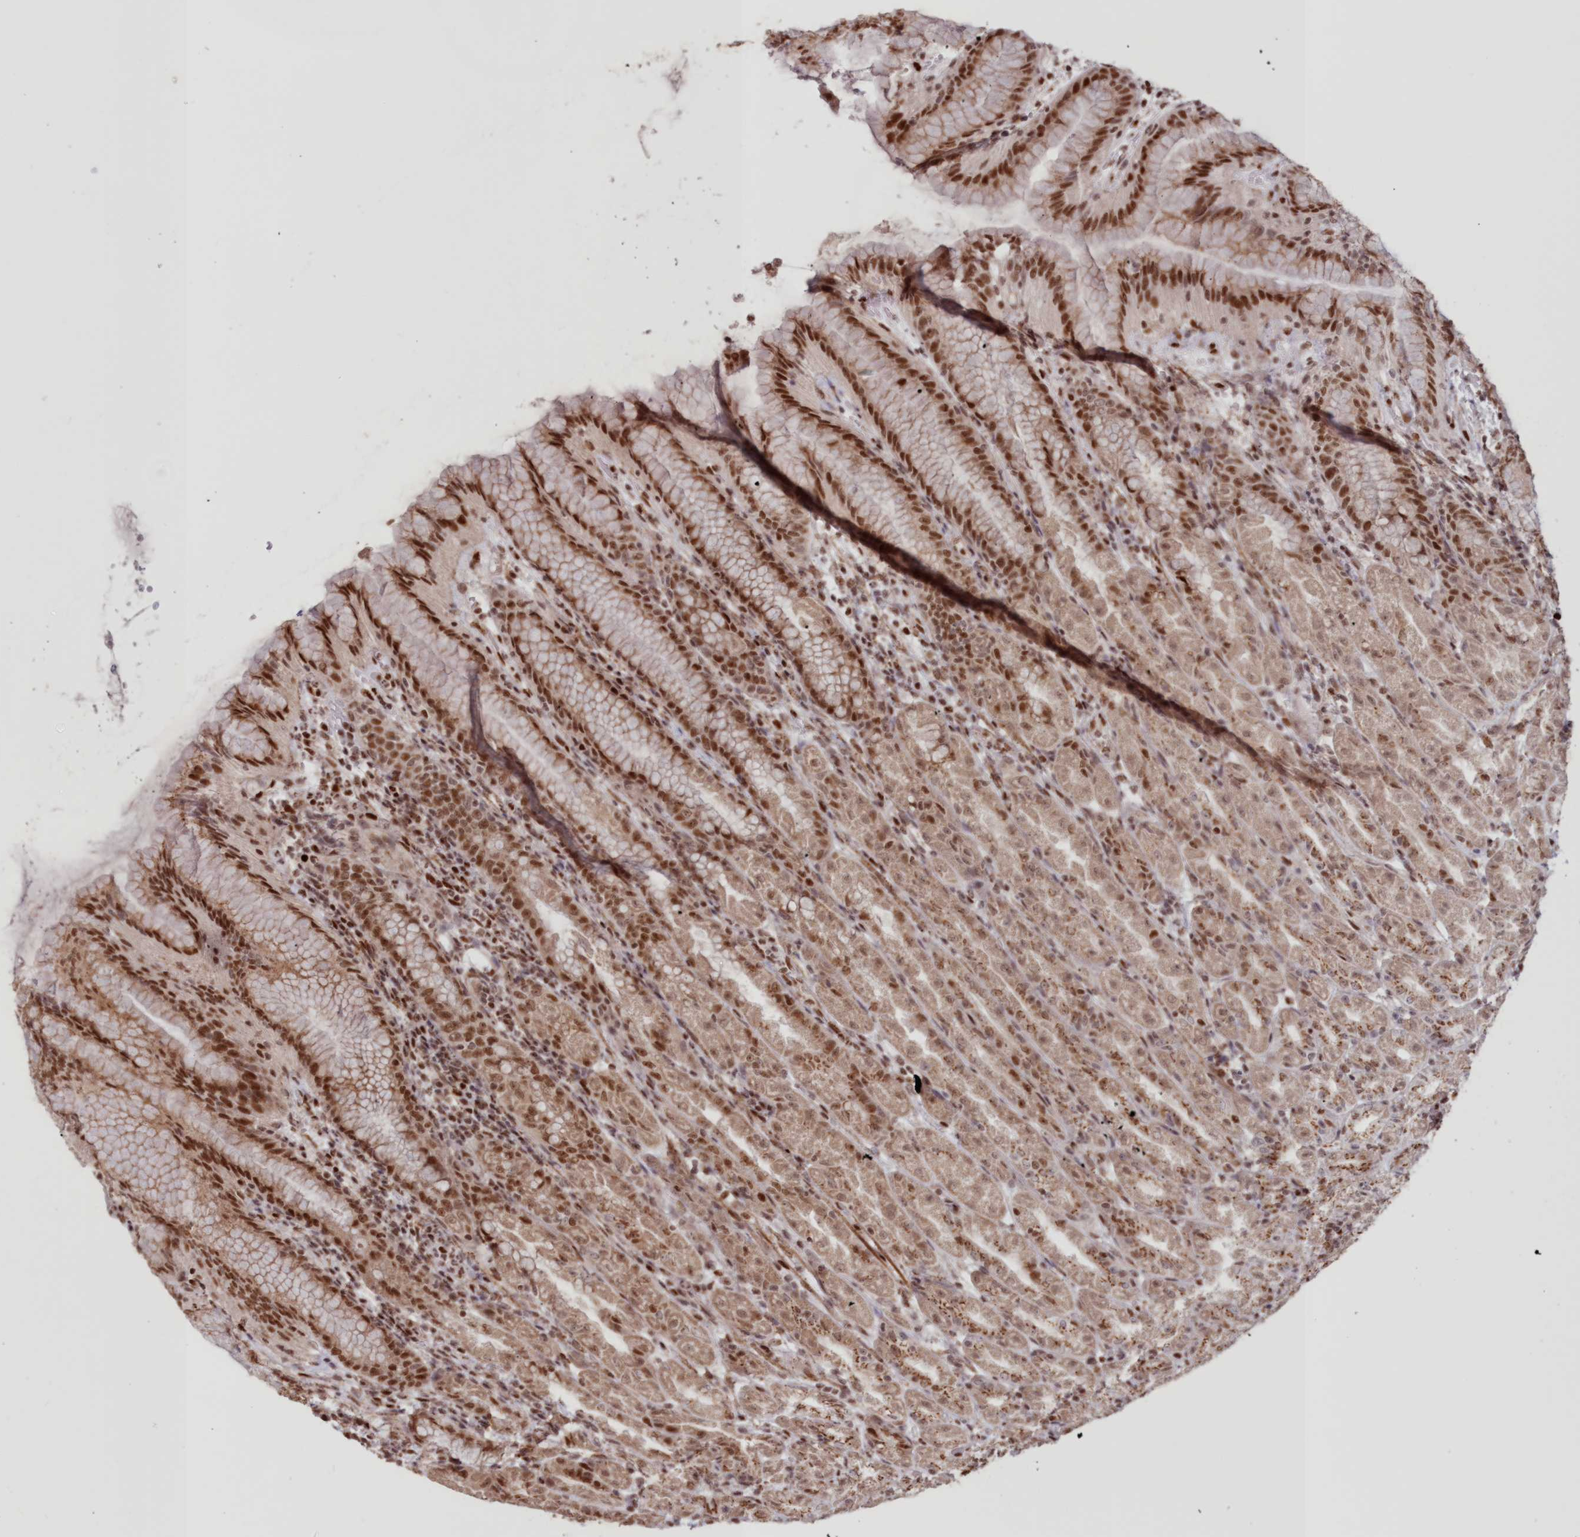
{"staining": {"intensity": "moderate", "quantity": ">75%", "location": "cytoplasmic/membranous,nuclear"}, "tissue": "stomach", "cell_type": "Glandular cells", "image_type": "normal", "snomed": [{"axis": "morphology", "description": "Normal tissue, NOS"}, {"axis": "topography", "description": "Stomach"}], "caption": "IHC micrograph of normal stomach stained for a protein (brown), which shows medium levels of moderate cytoplasmic/membranous,nuclear positivity in about >75% of glandular cells.", "gene": "POLR2B", "patient": {"sex": "female", "age": 79}}